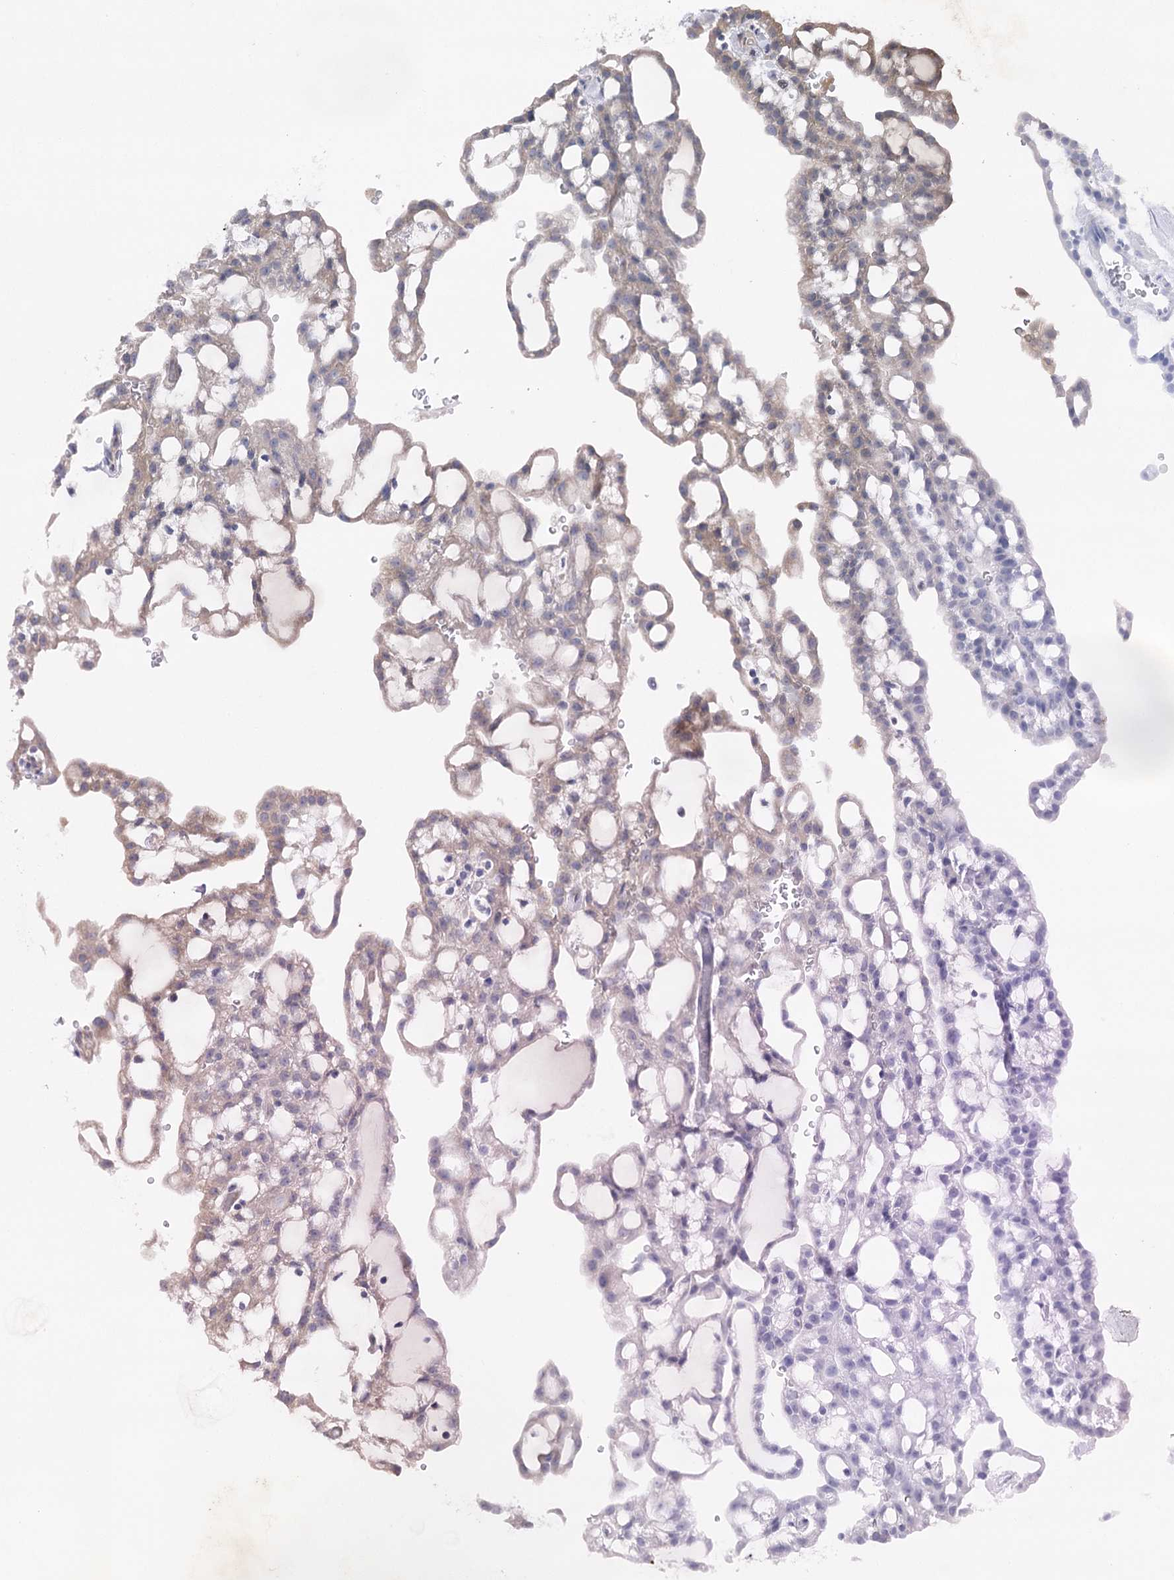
{"staining": {"intensity": "moderate", "quantity": "25%-75%", "location": "cytoplasmic/membranous"}, "tissue": "renal cancer", "cell_type": "Tumor cells", "image_type": "cancer", "snomed": [{"axis": "morphology", "description": "Adenocarcinoma, NOS"}, {"axis": "topography", "description": "Kidney"}], "caption": "Protein positivity by immunohistochemistry displays moderate cytoplasmic/membranous staining in approximately 25%-75% of tumor cells in adenocarcinoma (renal).", "gene": "SCN11A", "patient": {"sex": "male", "age": 63}}